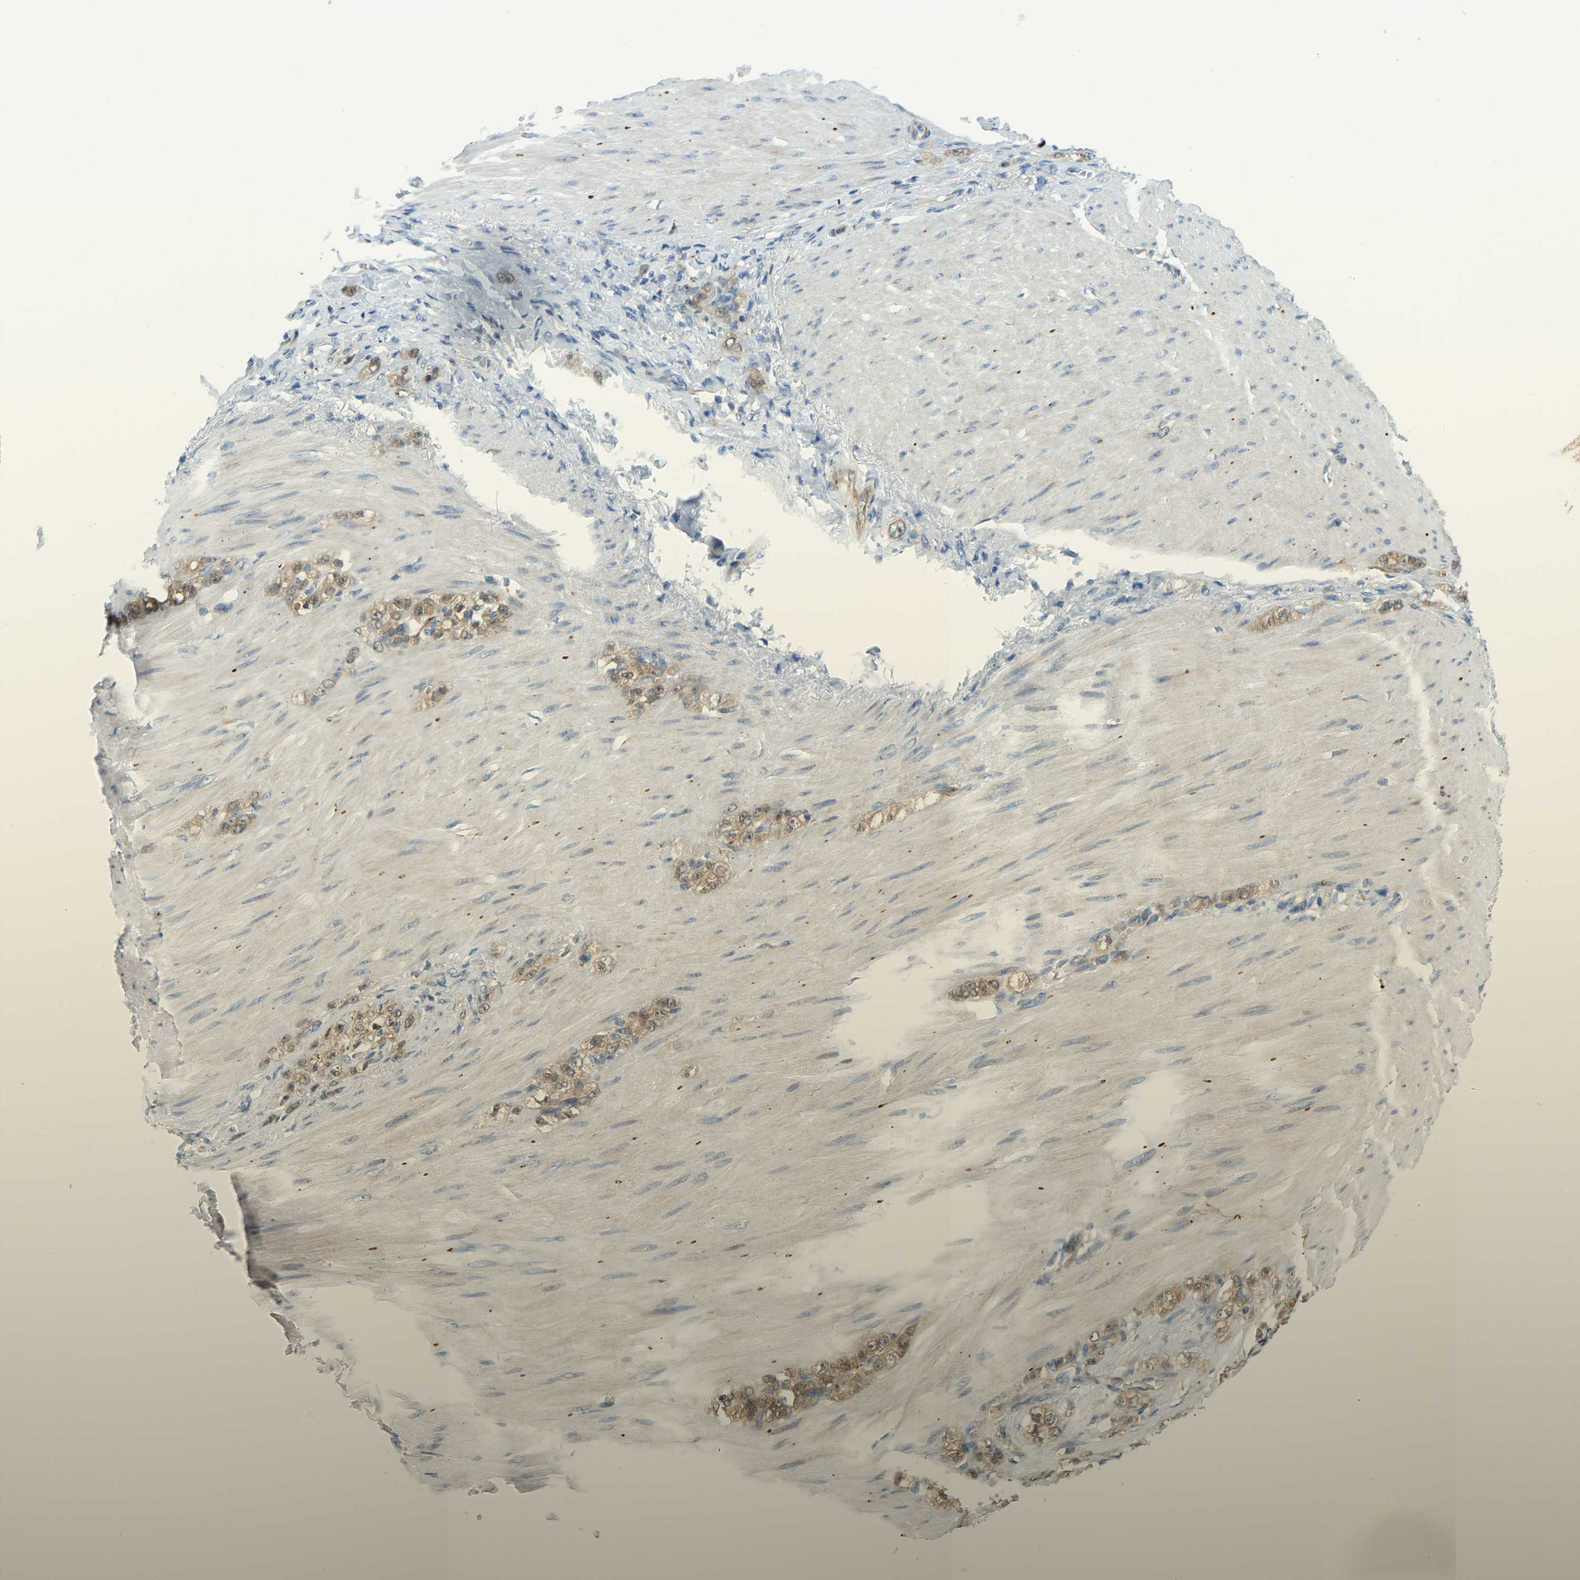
{"staining": {"intensity": "moderate", "quantity": ">75%", "location": "cytoplasmic/membranous"}, "tissue": "stomach cancer", "cell_type": "Tumor cells", "image_type": "cancer", "snomed": [{"axis": "morphology", "description": "Normal tissue, NOS"}, {"axis": "morphology", "description": "Adenocarcinoma, NOS"}, {"axis": "topography", "description": "Stomach"}], "caption": "IHC staining of stomach cancer, which reveals medium levels of moderate cytoplasmic/membranous positivity in approximately >75% of tumor cells indicating moderate cytoplasmic/membranous protein positivity. The staining was performed using DAB (brown) for protein detection and nuclei were counterstained in hematoxylin (blue).", "gene": "NME8", "patient": {"sex": "male", "age": 82}}